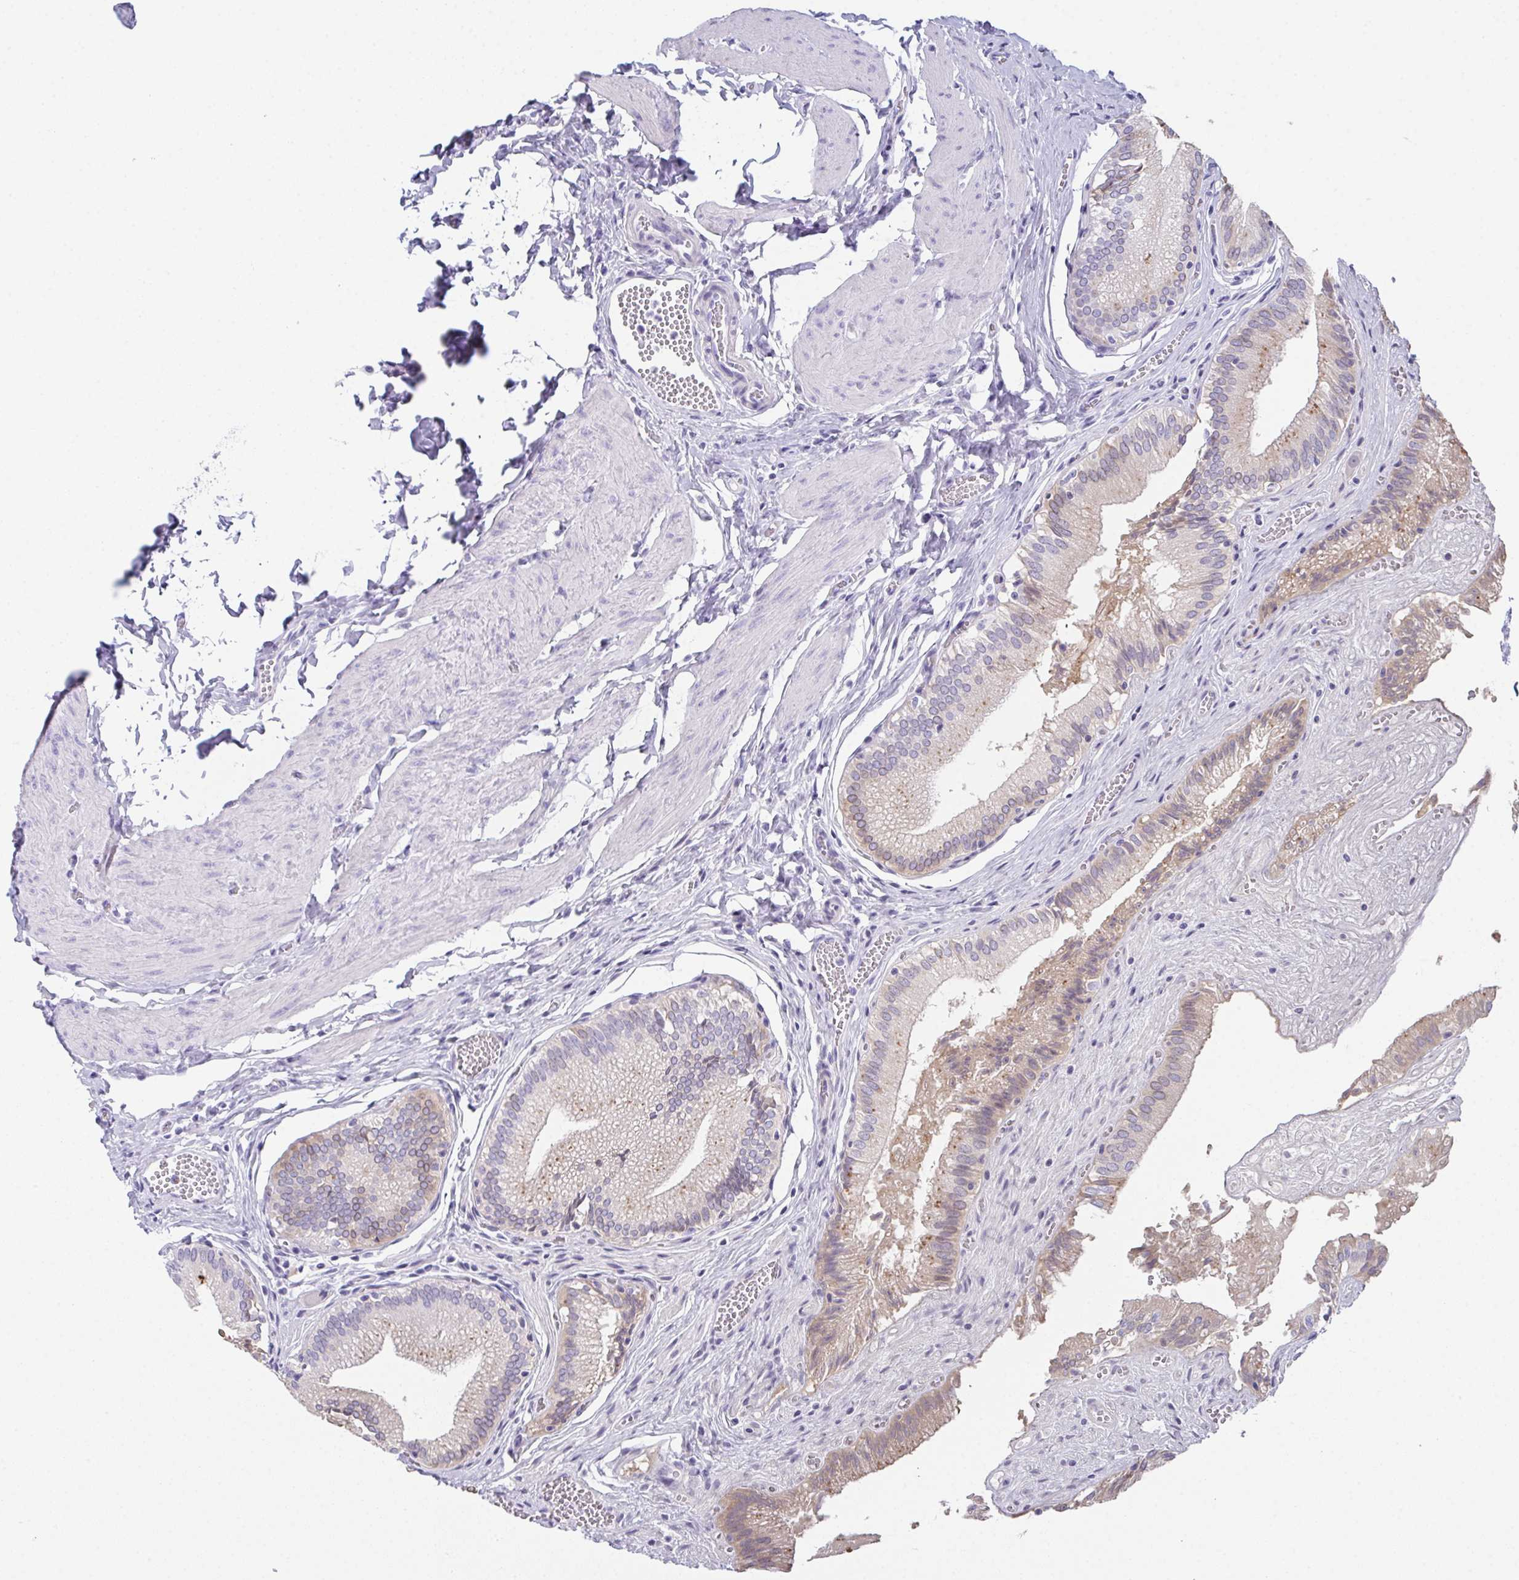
{"staining": {"intensity": "moderate", "quantity": "<25%", "location": "cytoplasmic/membranous"}, "tissue": "gallbladder", "cell_type": "Glandular cells", "image_type": "normal", "snomed": [{"axis": "morphology", "description": "Normal tissue, NOS"}, {"axis": "topography", "description": "Gallbladder"}, {"axis": "topography", "description": "Peripheral nerve tissue"}], "caption": "Immunohistochemistry staining of normal gallbladder, which demonstrates low levels of moderate cytoplasmic/membranous positivity in about <25% of glandular cells indicating moderate cytoplasmic/membranous protein positivity. The staining was performed using DAB (3,3'-diaminobenzidine) (brown) for protein detection and nuclei were counterstained in hematoxylin (blue).", "gene": "TEX19", "patient": {"sex": "male", "age": 17}}